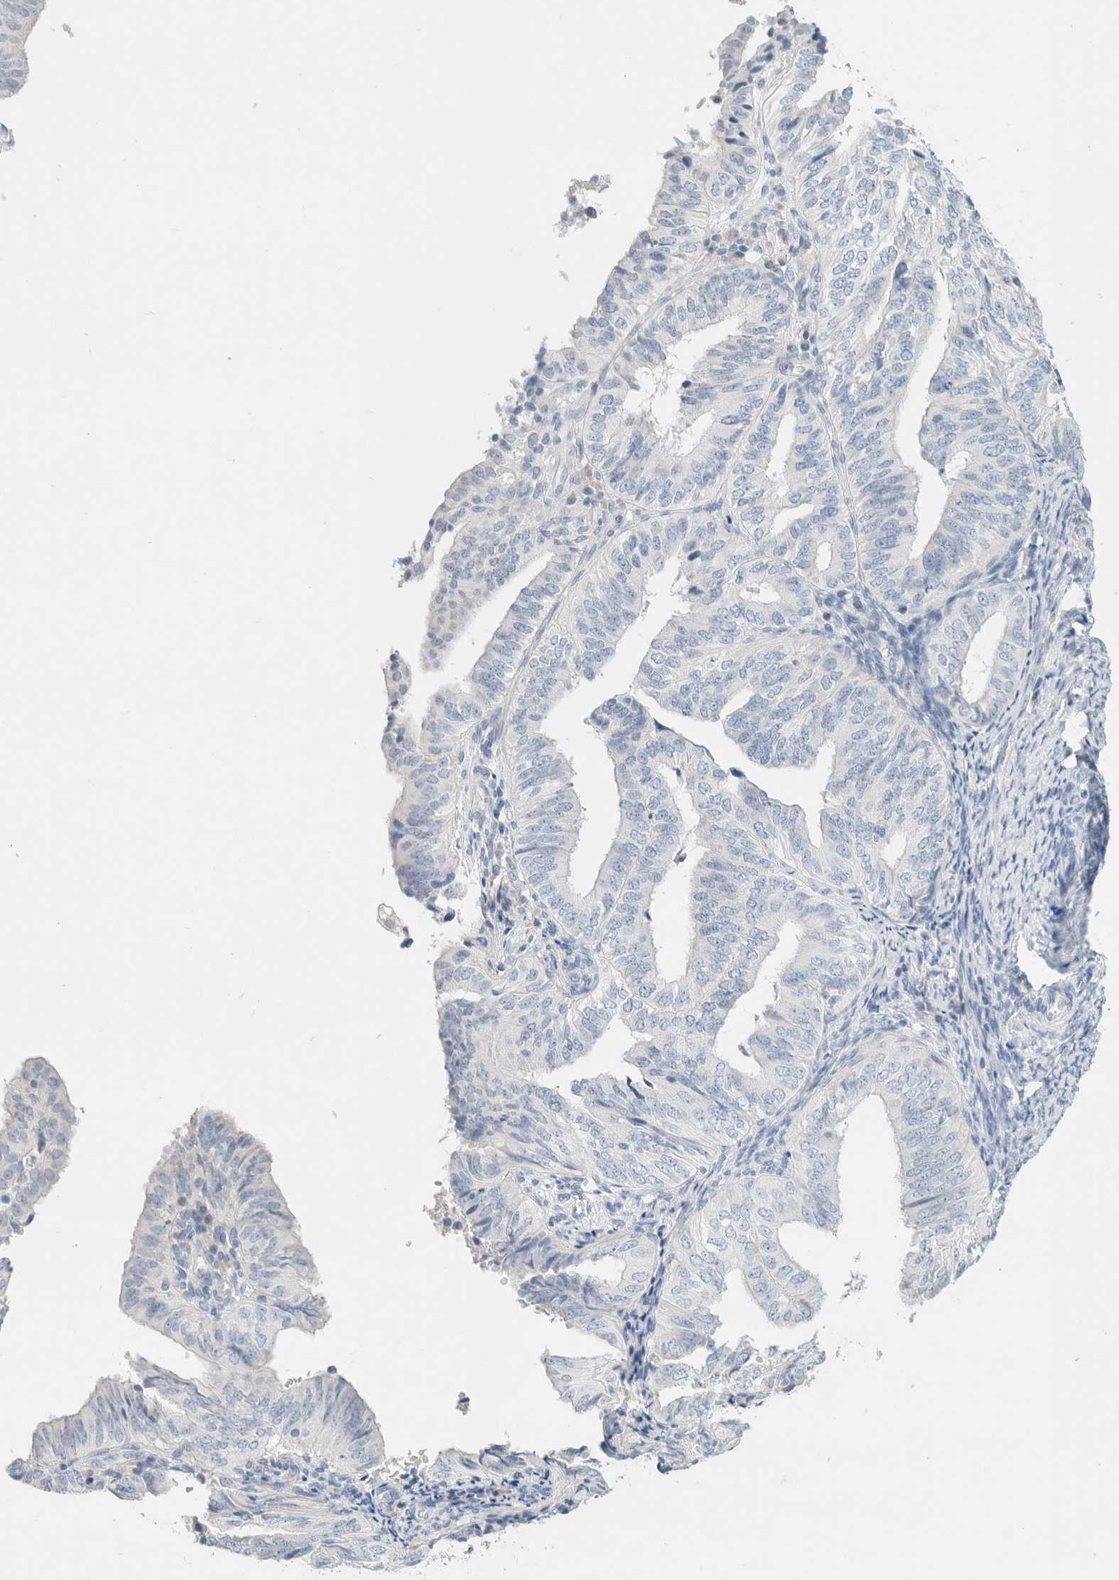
{"staining": {"intensity": "negative", "quantity": "none", "location": "none"}, "tissue": "endometrial cancer", "cell_type": "Tumor cells", "image_type": "cancer", "snomed": [{"axis": "morphology", "description": "Adenocarcinoma, NOS"}, {"axis": "topography", "description": "Endometrium"}], "caption": "Endometrial cancer was stained to show a protein in brown. There is no significant positivity in tumor cells. The staining was performed using DAB to visualize the protein expression in brown, while the nuclei were stained in blue with hematoxylin (Magnification: 20x).", "gene": "NEFM", "patient": {"sex": "female", "age": 58}}